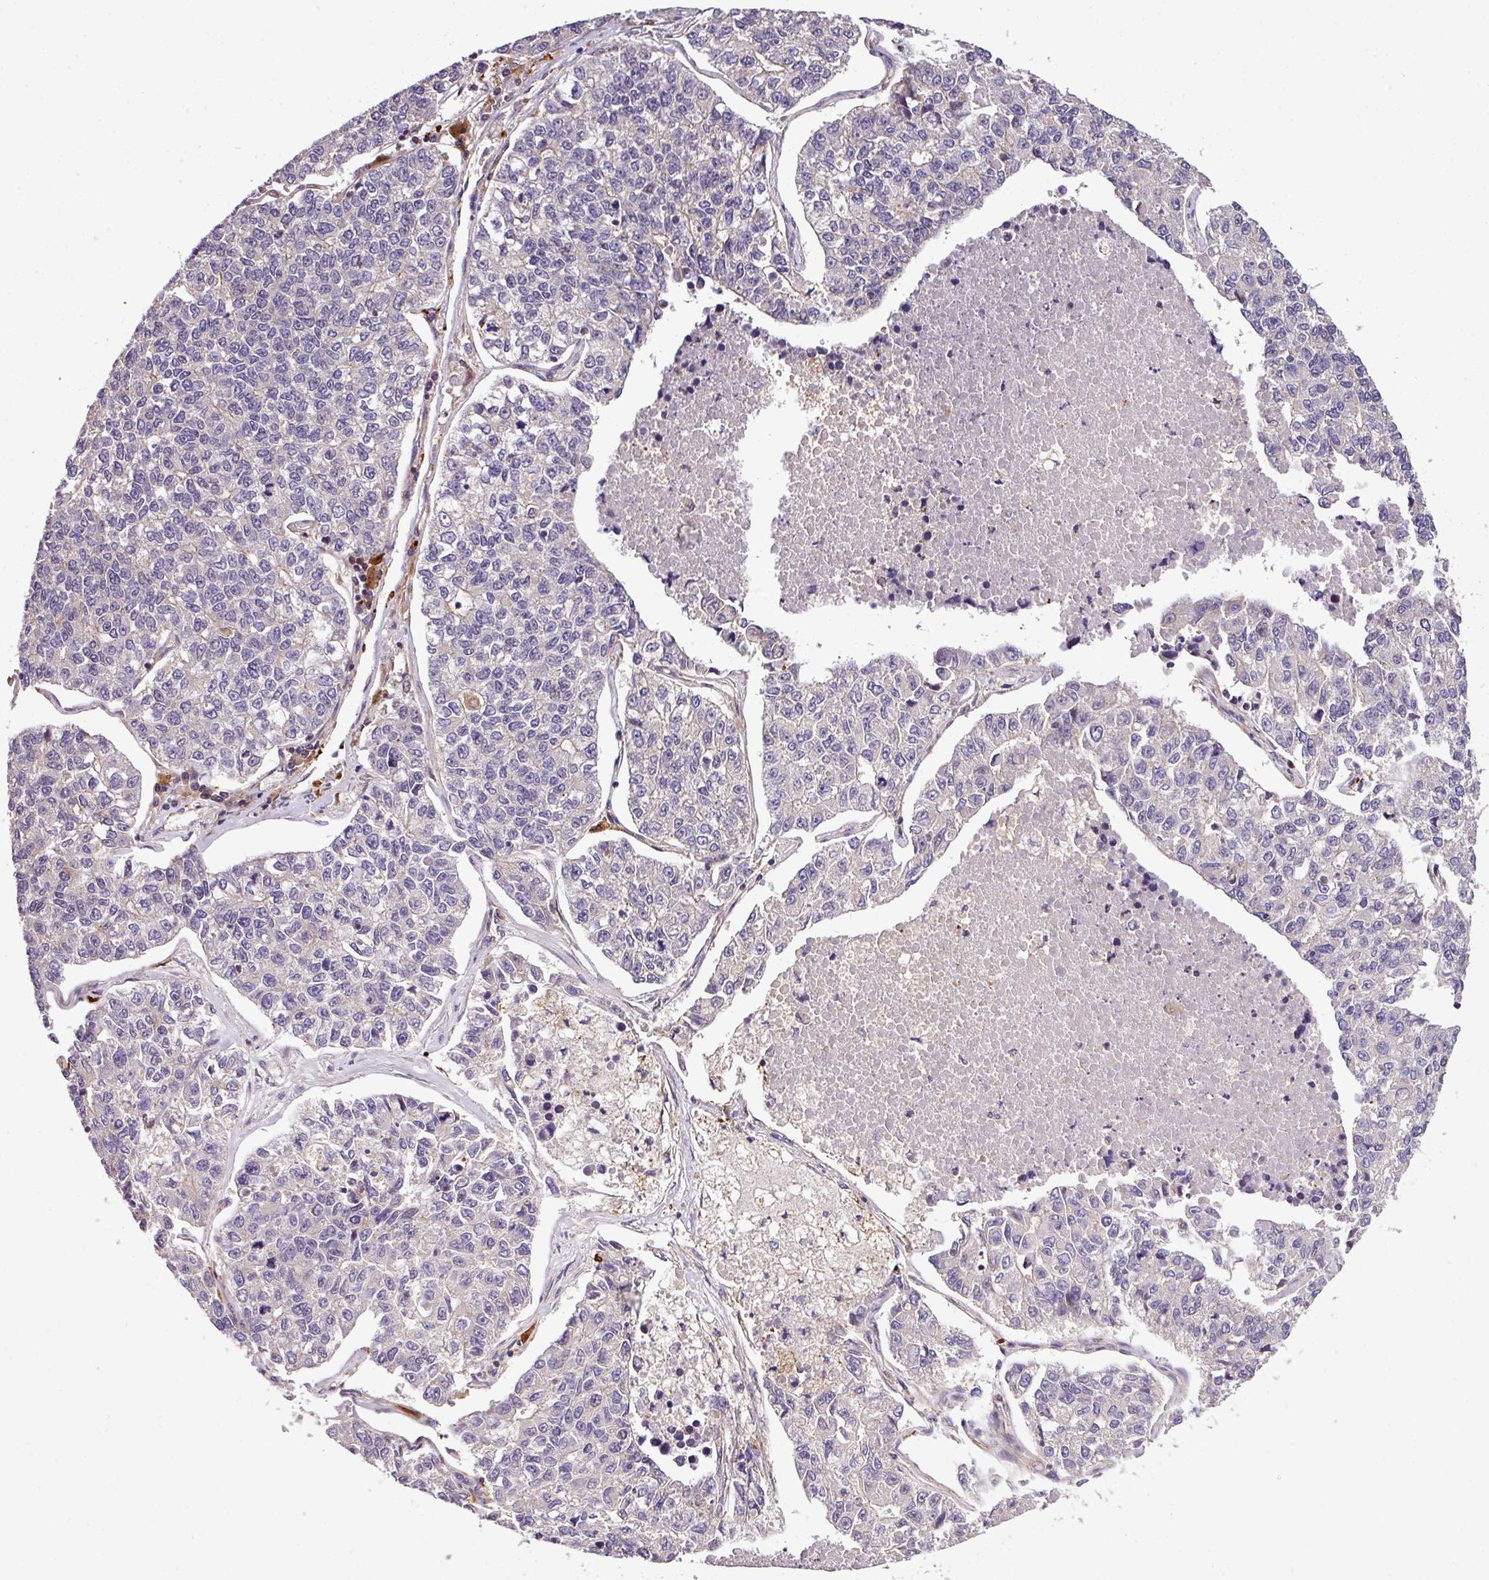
{"staining": {"intensity": "negative", "quantity": "none", "location": "none"}, "tissue": "lung cancer", "cell_type": "Tumor cells", "image_type": "cancer", "snomed": [{"axis": "morphology", "description": "Adenocarcinoma, NOS"}, {"axis": "topography", "description": "Lung"}], "caption": "Tumor cells show no significant protein positivity in lung cancer (adenocarcinoma).", "gene": "CASS4", "patient": {"sex": "male", "age": 49}}